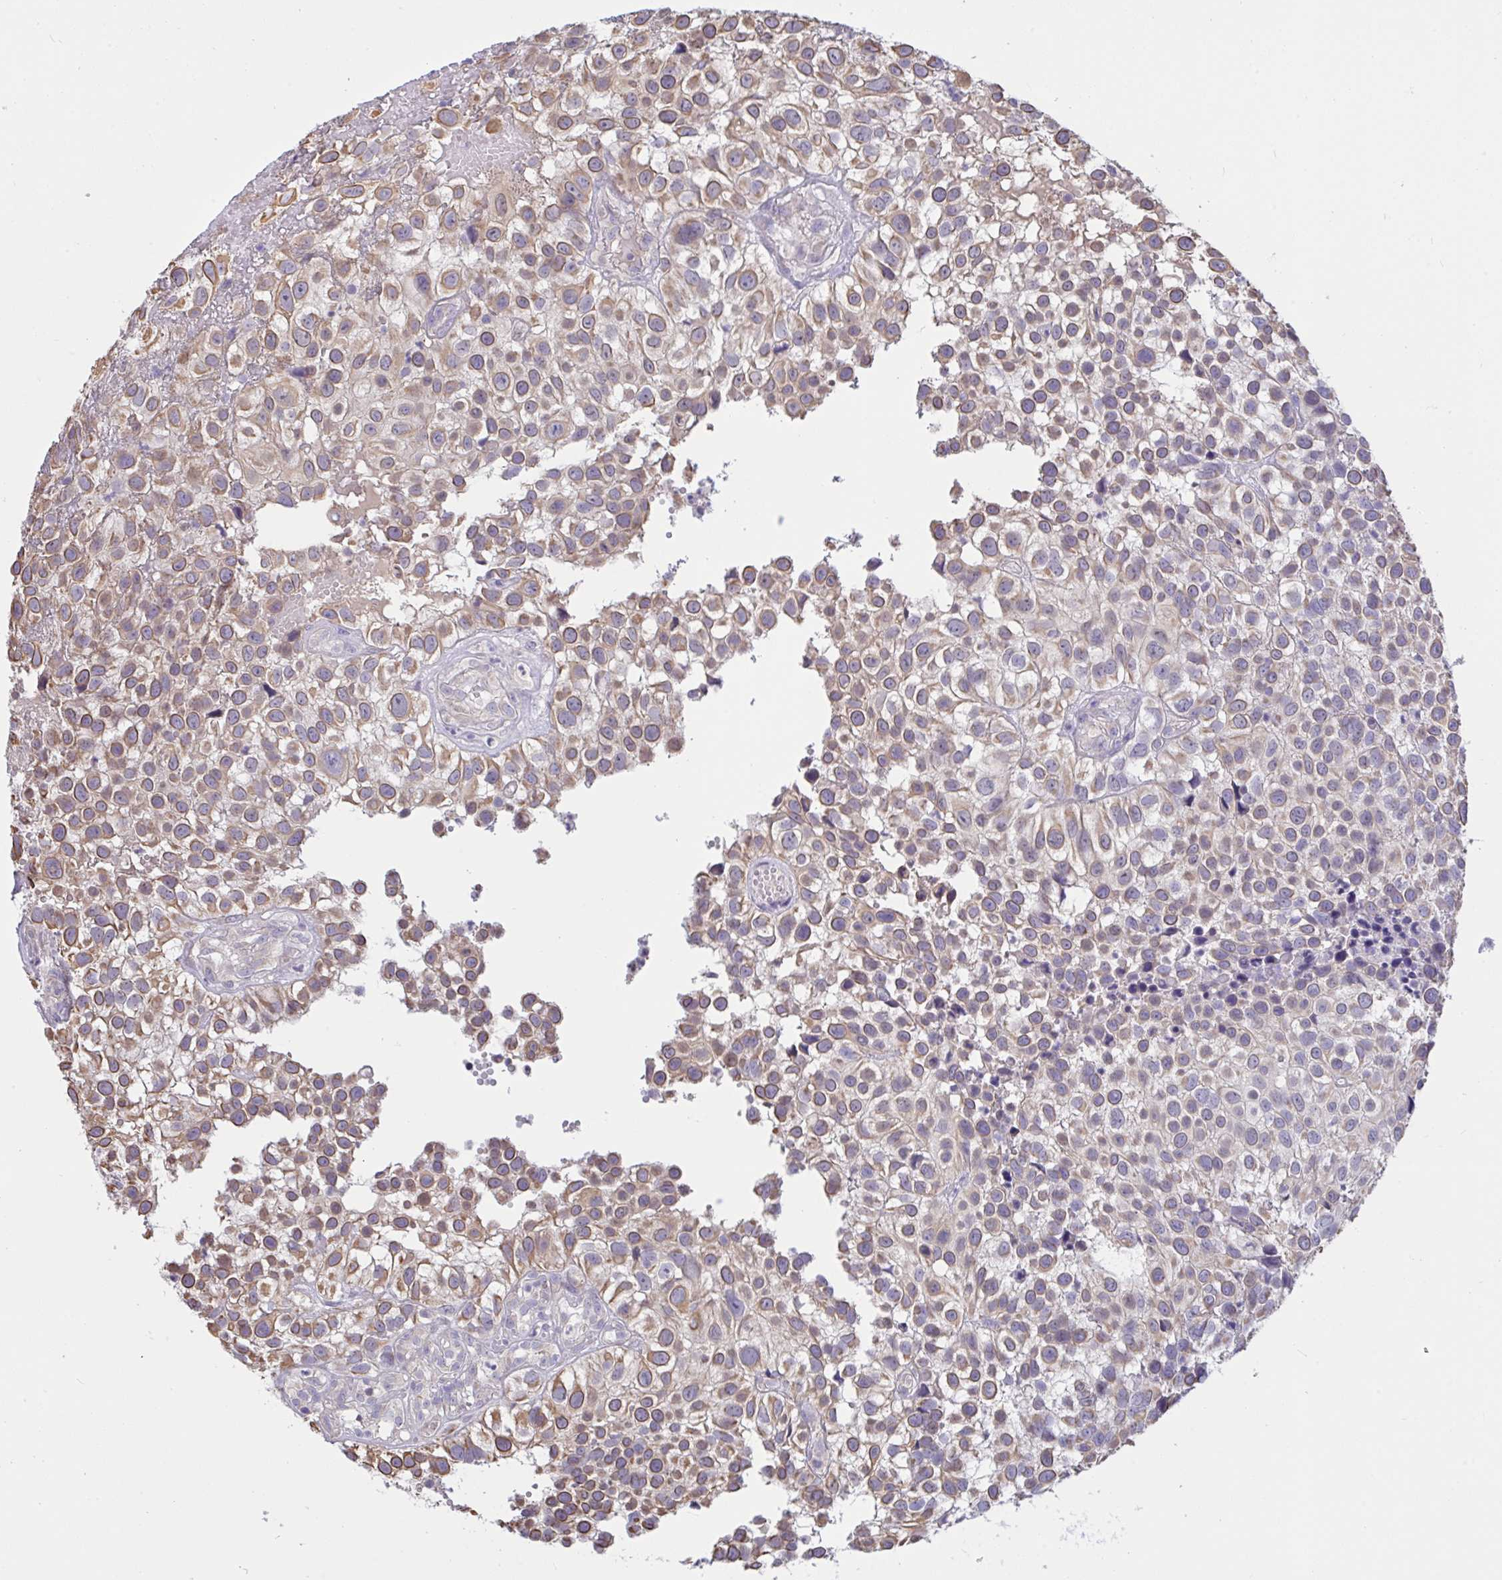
{"staining": {"intensity": "moderate", "quantity": "25%-75%", "location": "cytoplasmic/membranous"}, "tissue": "urothelial cancer", "cell_type": "Tumor cells", "image_type": "cancer", "snomed": [{"axis": "morphology", "description": "Urothelial carcinoma, High grade"}, {"axis": "topography", "description": "Urinary bladder"}], "caption": "Approximately 25%-75% of tumor cells in human high-grade urothelial carcinoma reveal moderate cytoplasmic/membranous protein expression as visualized by brown immunohistochemical staining.", "gene": "TMEM41A", "patient": {"sex": "male", "age": 56}}